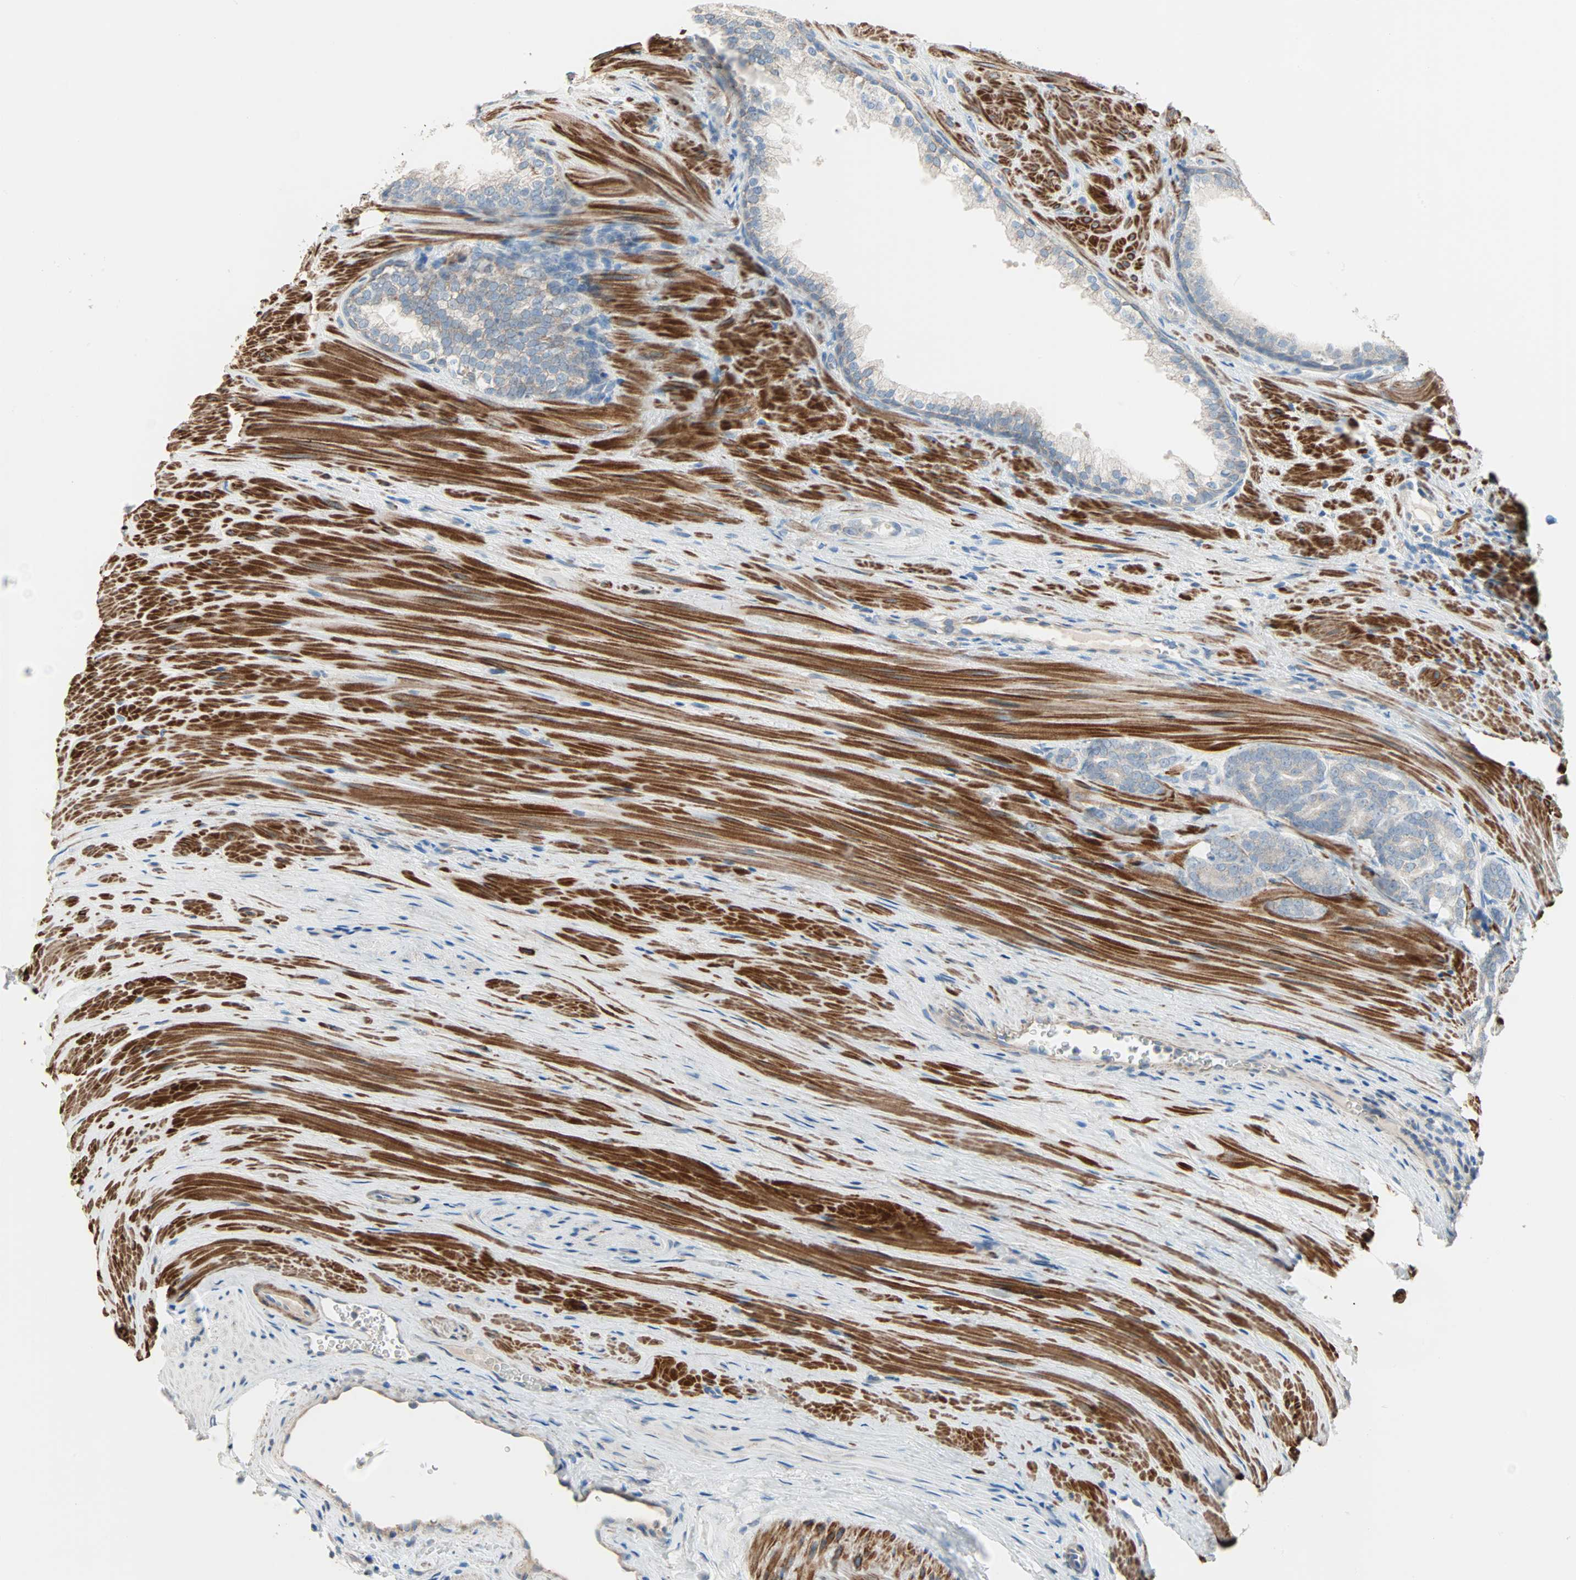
{"staining": {"intensity": "weak", "quantity": "<25%", "location": "cytoplasmic/membranous"}, "tissue": "prostate cancer", "cell_type": "Tumor cells", "image_type": "cancer", "snomed": [{"axis": "morphology", "description": "Adenocarcinoma, Low grade"}, {"axis": "topography", "description": "Prostate"}], "caption": "Tumor cells are negative for brown protein staining in prostate cancer.", "gene": "ACVRL1", "patient": {"sex": "male", "age": 58}}